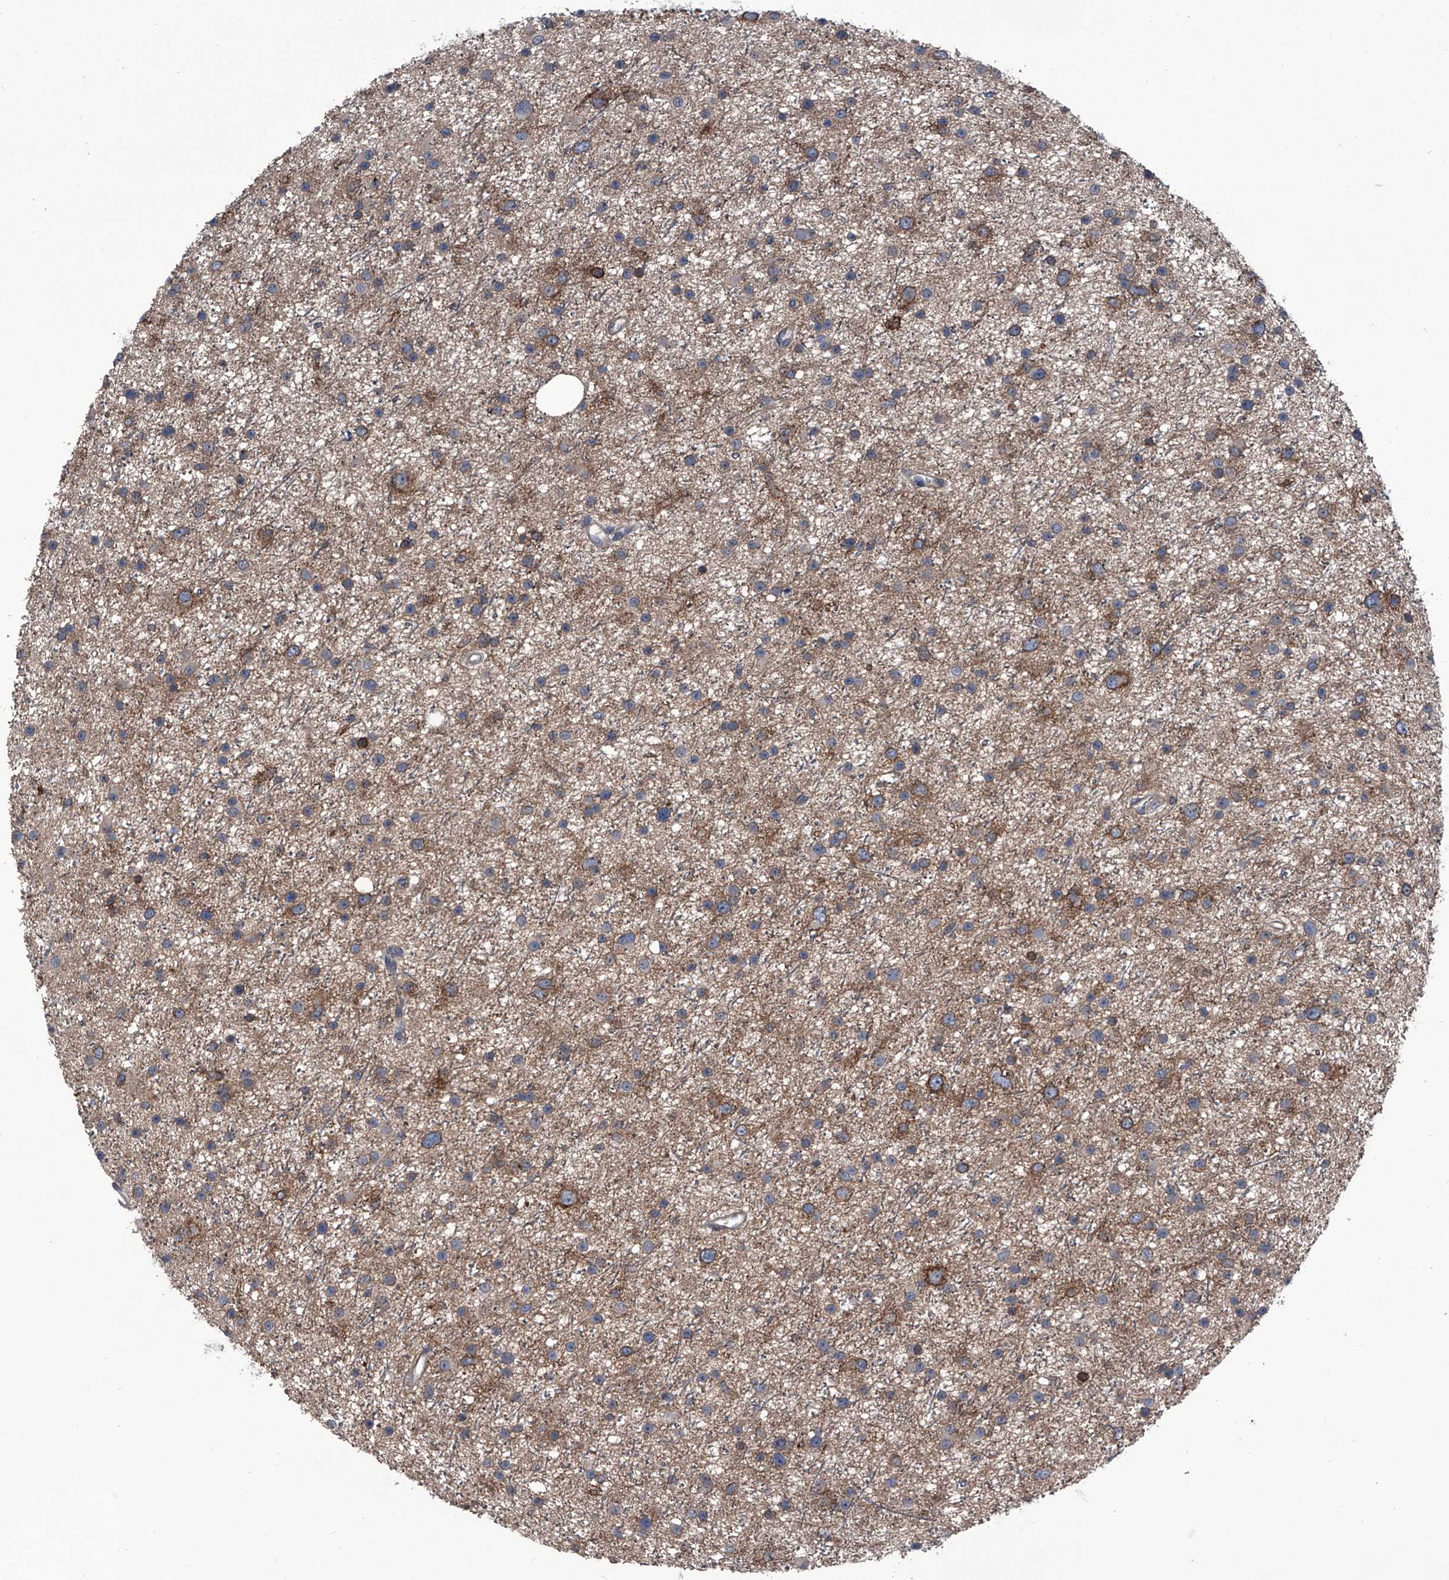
{"staining": {"intensity": "moderate", "quantity": "25%-75%", "location": "cytoplasmic/membranous"}, "tissue": "glioma", "cell_type": "Tumor cells", "image_type": "cancer", "snomed": [{"axis": "morphology", "description": "Glioma, malignant, Low grade"}, {"axis": "topography", "description": "Cerebral cortex"}], "caption": "This histopathology image demonstrates immunohistochemistry (IHC) staining of glioma, with medium moderate cytoplasmic/membranous positivity in approximately 25%-75% of tumor cells.", "gene": "PIP5K1A", "patient": {"sex": "female", "age": 39}}